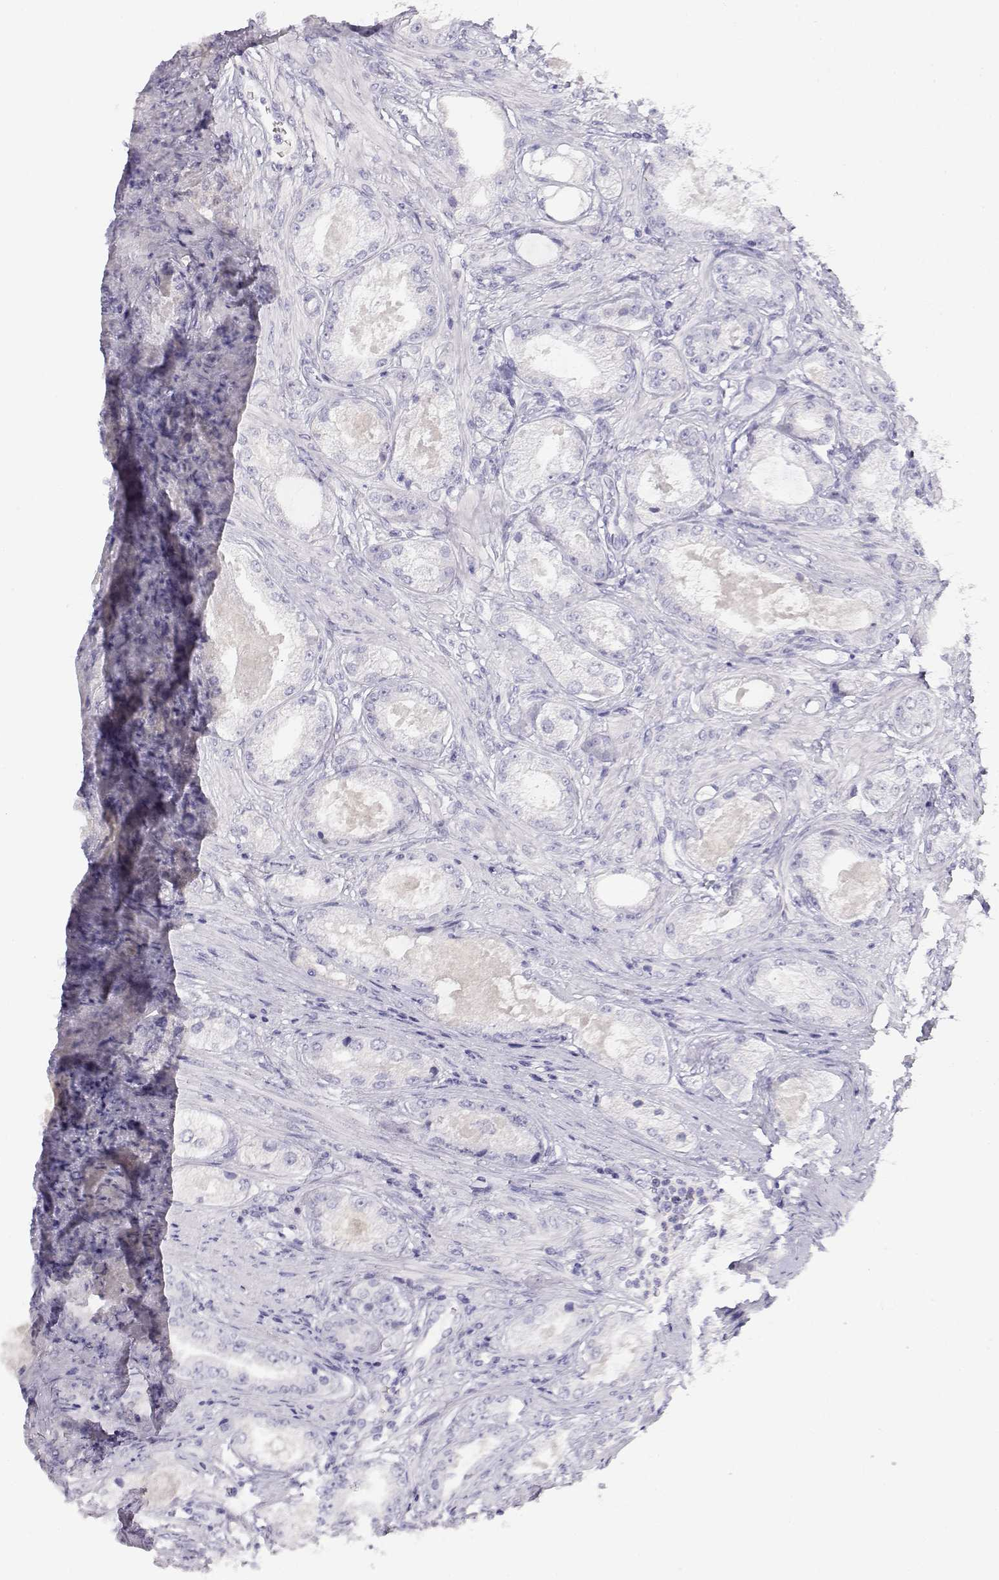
{"staining": {"intensity": "negative", "quantity": "none", "location": "none"}, "tissue": "prostate cancer", "cell_type": "Tumor cells", "image_type": "cancer", "snomed": [{"axis": "morphology", "description": "Adenocarcinoma, Low grade"}, {"axis": "topography", "description": "Prostate"}], "caption": "A histopathology image of prostate cancer stained for a protein displays no brown staining in tumor cells.", "gene": "GPR174", "patient": {"sex": "male", "age": 68}}